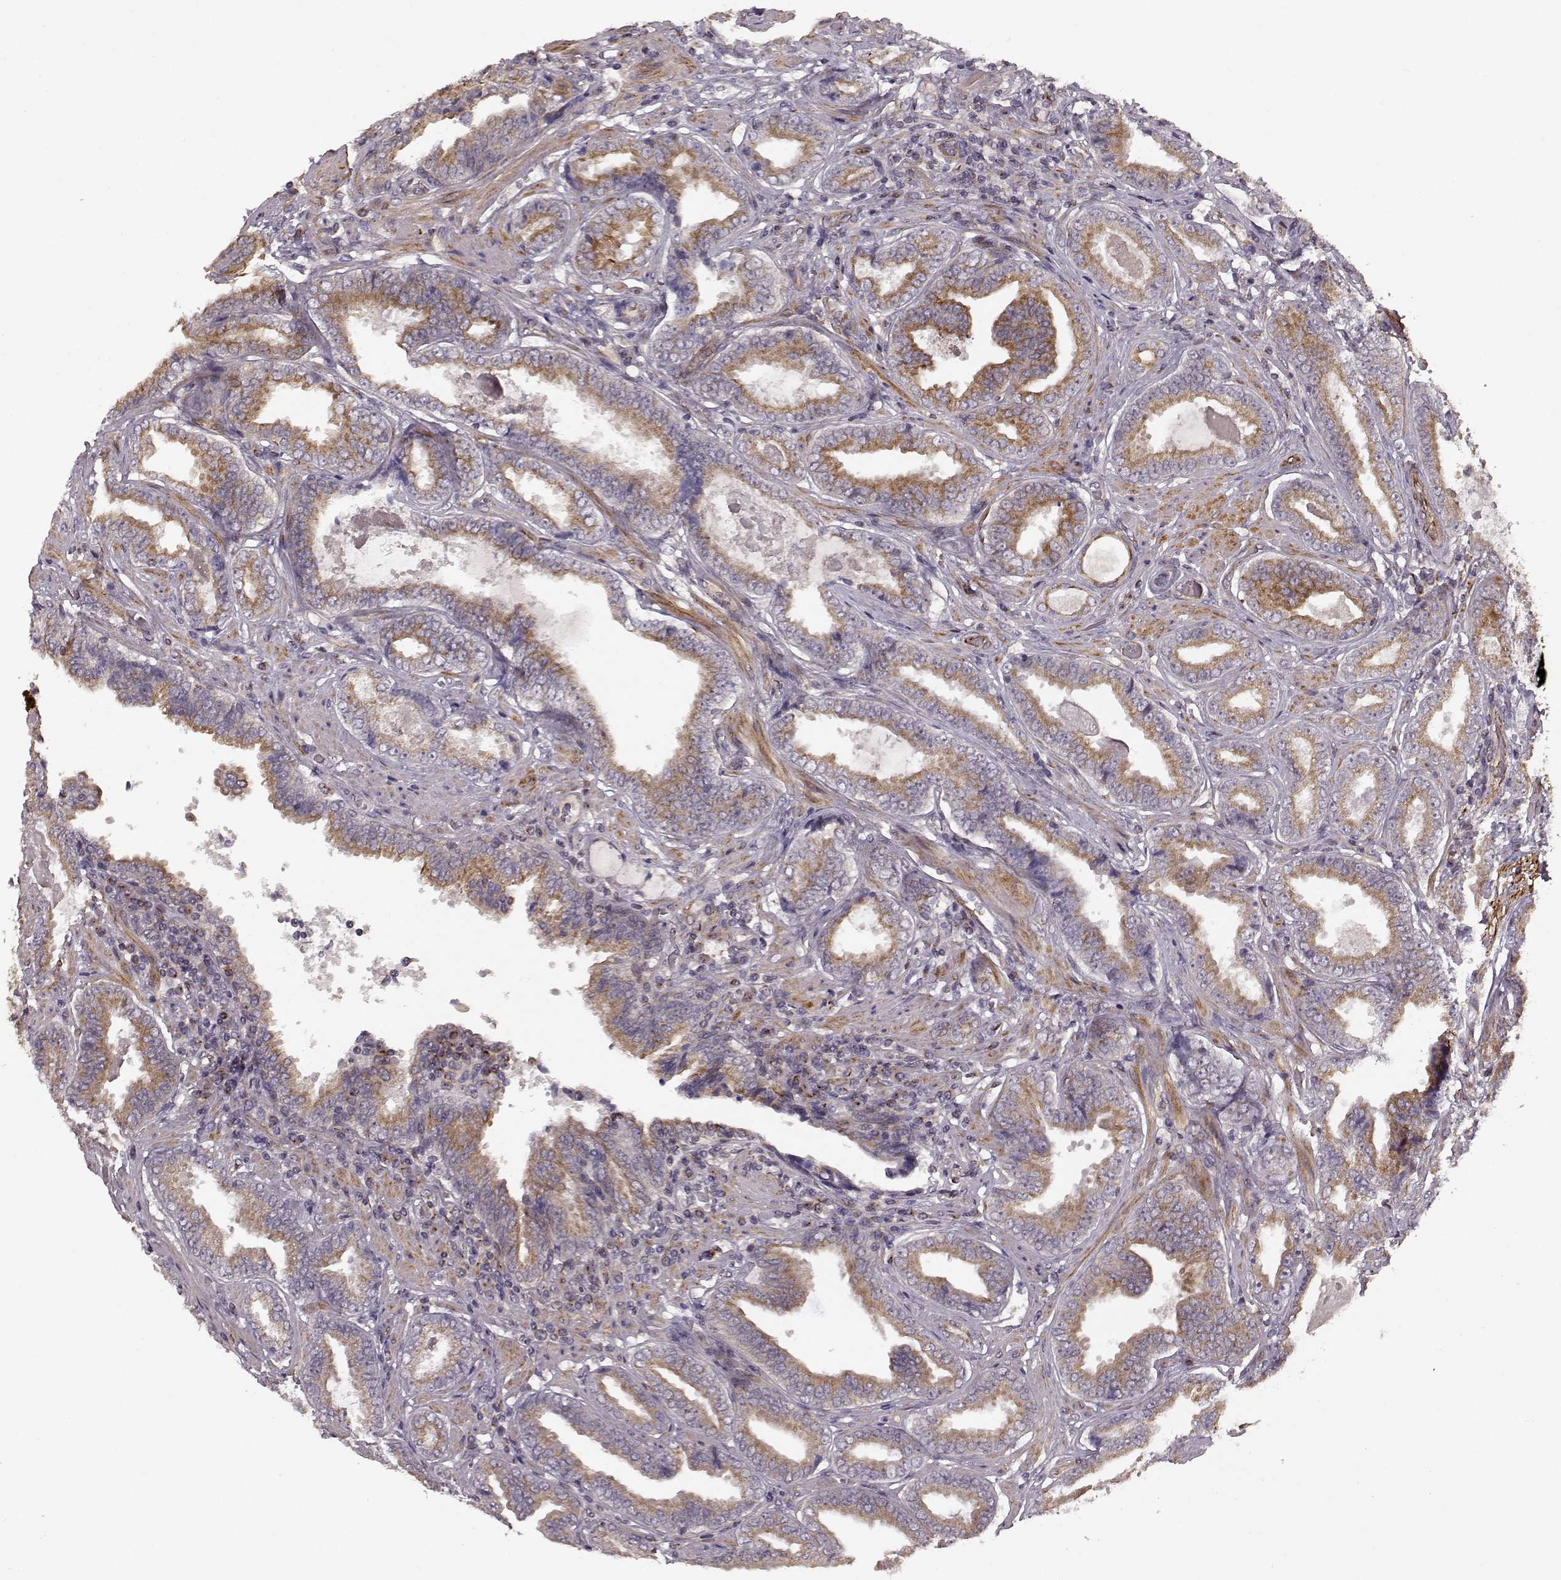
{"staining": {"intensity": "weak", "quantity": ">75%", "location": "cytoplasmic/membranous"}, "tissue": "prostate cancer", "cell_type": "Tumor cells", "image_type": "cancer", "snomed": [{"axis": "morphology", "description": "Adenocarcinoma, NOS"}, {"axis": "topography", "description": "Prostate"}], "caption": "This image shows prostate cancer stained with immunohistochemistry to label a protein in brown. The cytoplasmic/membranous of tumor cells show weak positivity for the protein. Nuclei are counter-stained blue.", "gene": "MTR", "patient": {"sex": "male", "age": 64}}